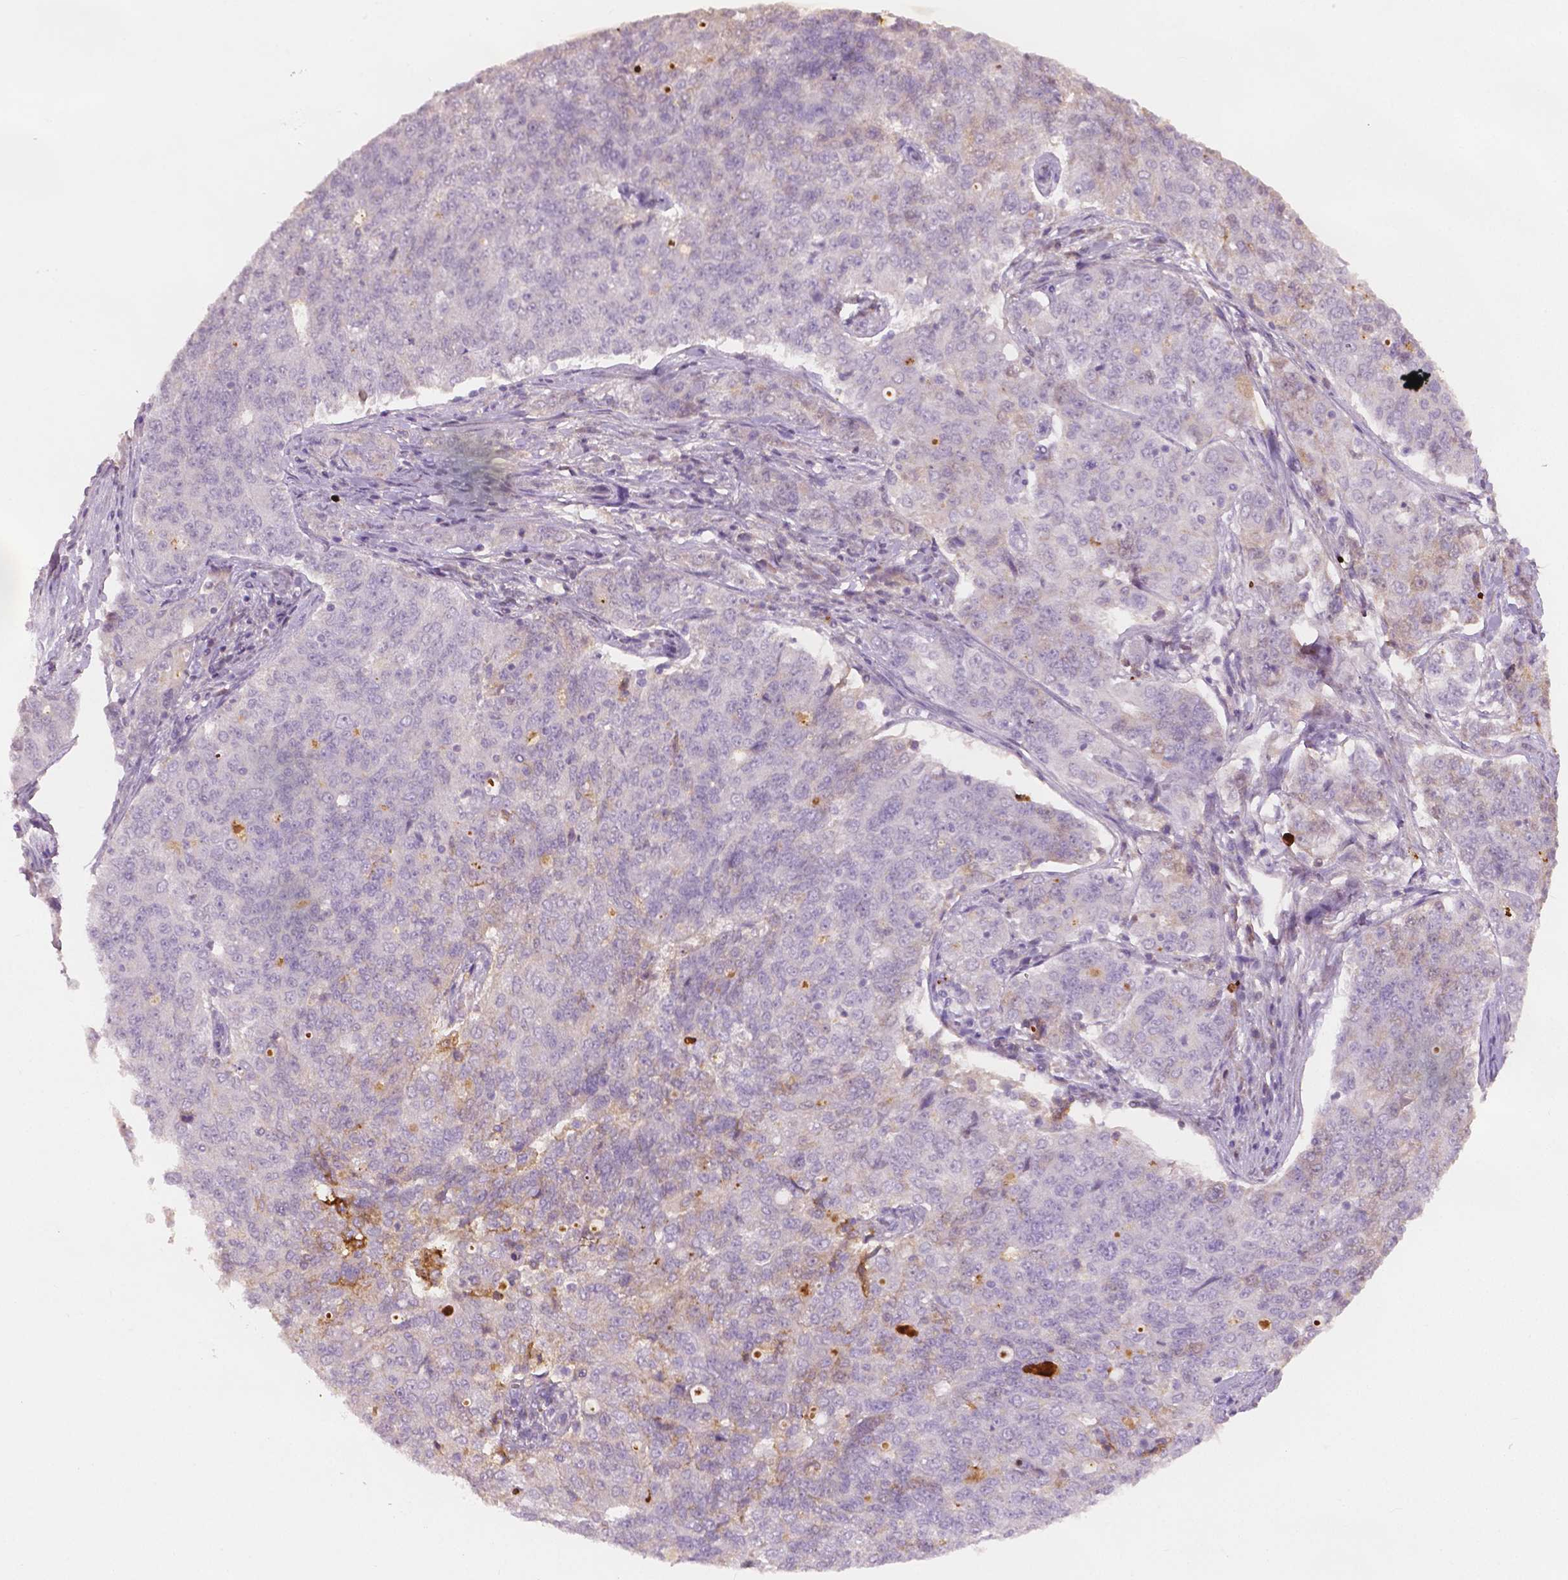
{"staining": {"intensity": "weak", "quantity": "<25%", "location": "cytoplasmic/membranous"}, "tissue": "endometrial cancer", "cell_type": "Tumor cells", "image_type": "cancer", "snomed": [{"axis": "morphology", "description": "Adenocarcinoma, NOS"}, {"axis": "topography", "description": "Endometrium"}], "caption": "This histopathology image is of adenocarcinoma (endometrial) stained with immunohistochemistry to label a protein in brown with the nuclei are counter-stained blue. There is no staining in tumor cells.", "gene": "APOA4", "patient": {"sex": "female", "age": 43}}